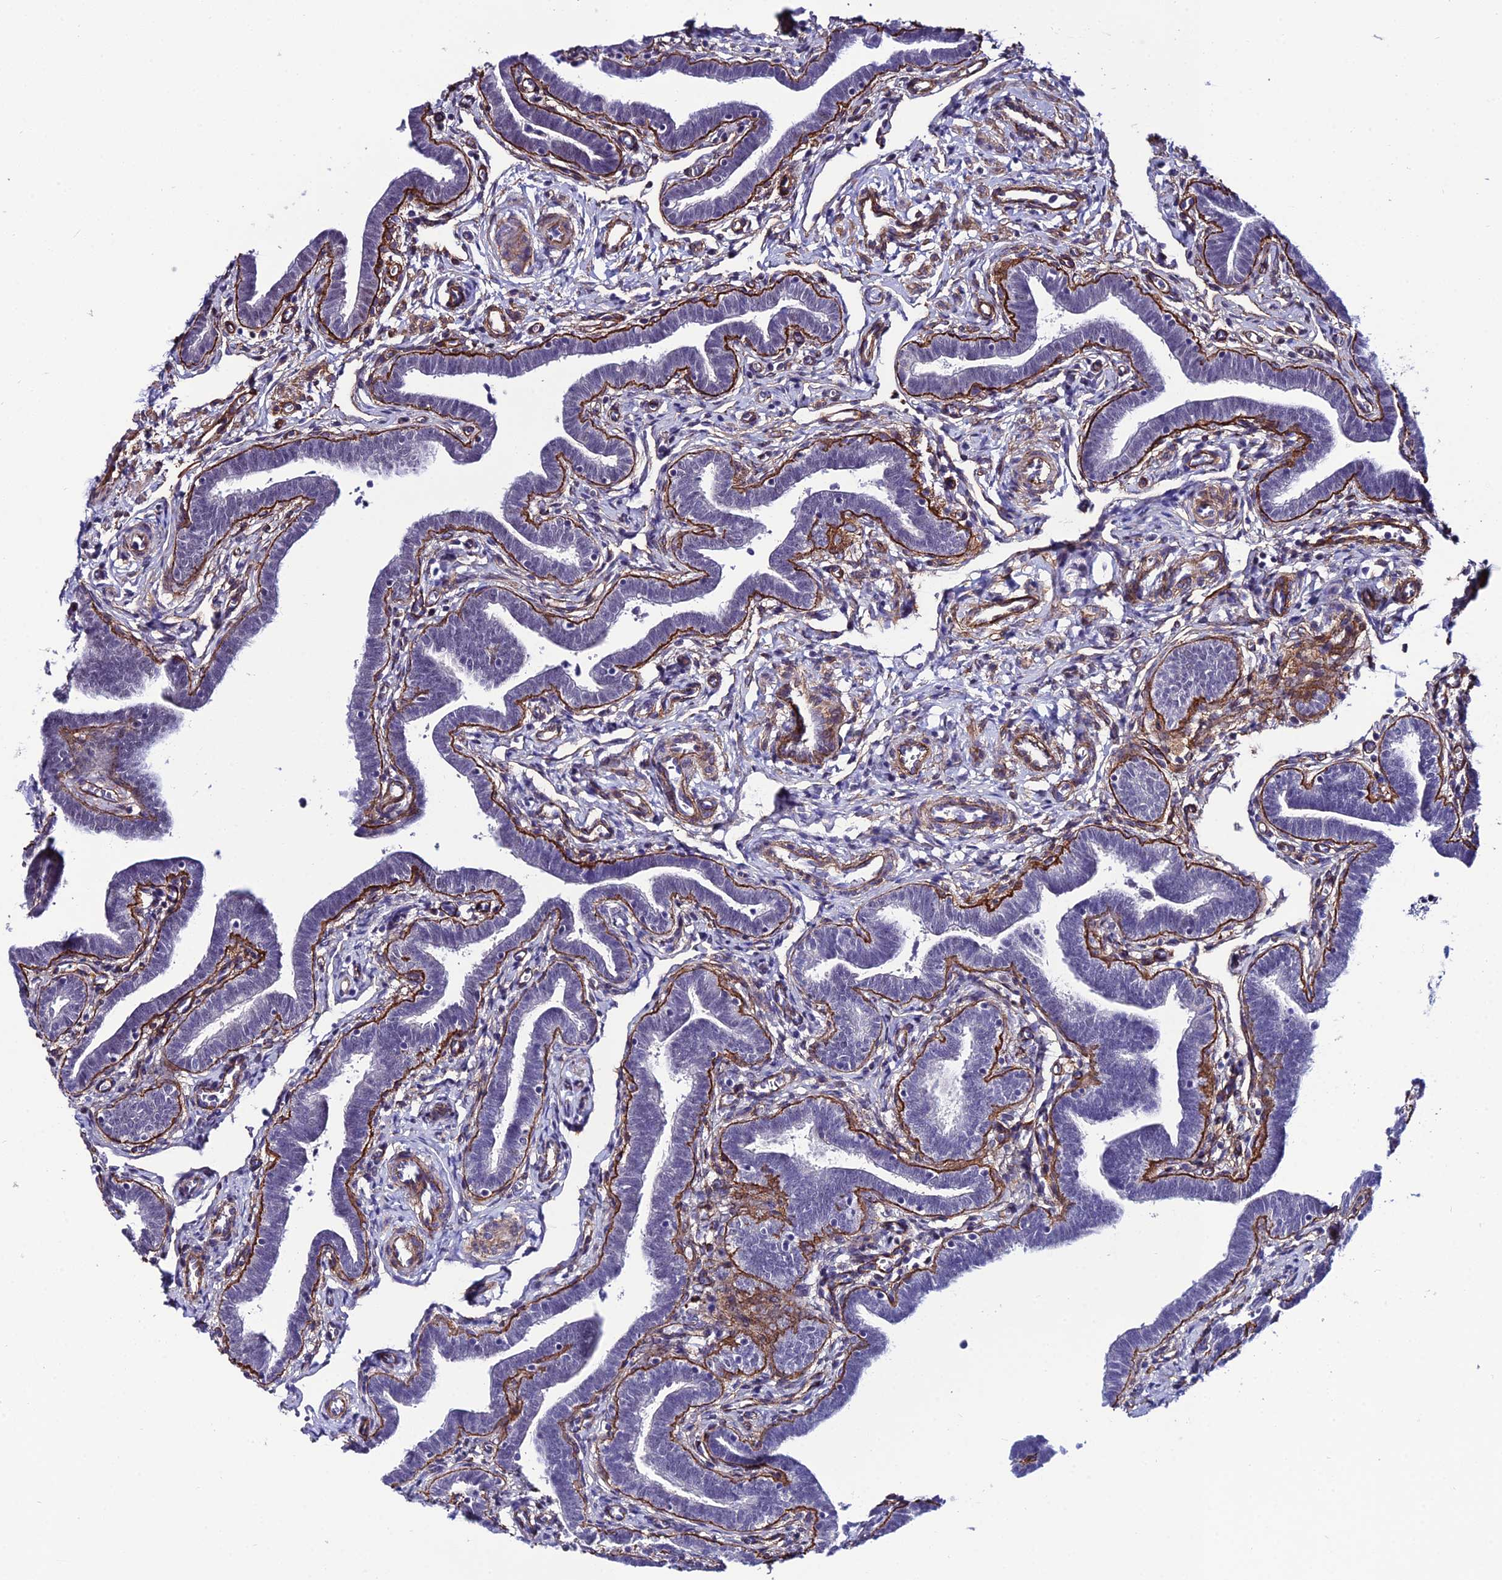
{"staining": {"intensity": "weak", "quantity": "<25%", "location": "cytoplasmic/membranous"}, "tissue": "fallopian tube", "cell_type": "Glandular cells", "image_type": "normal", "snomed": [{"axis": "morphology", "description": "Normal tissue, NOS"}, {"axis": "topography", "description": "Fallopian tube"}], "caption": "DAB immunohistochemical staining of unremarkable fallopian tube demonstrates no significant expression in glandular cells. (Brightfield microscopy of DAB IHC at high magnification).", "gene": "SYT15B", "patient": {"sex": "female", "age": 36}}